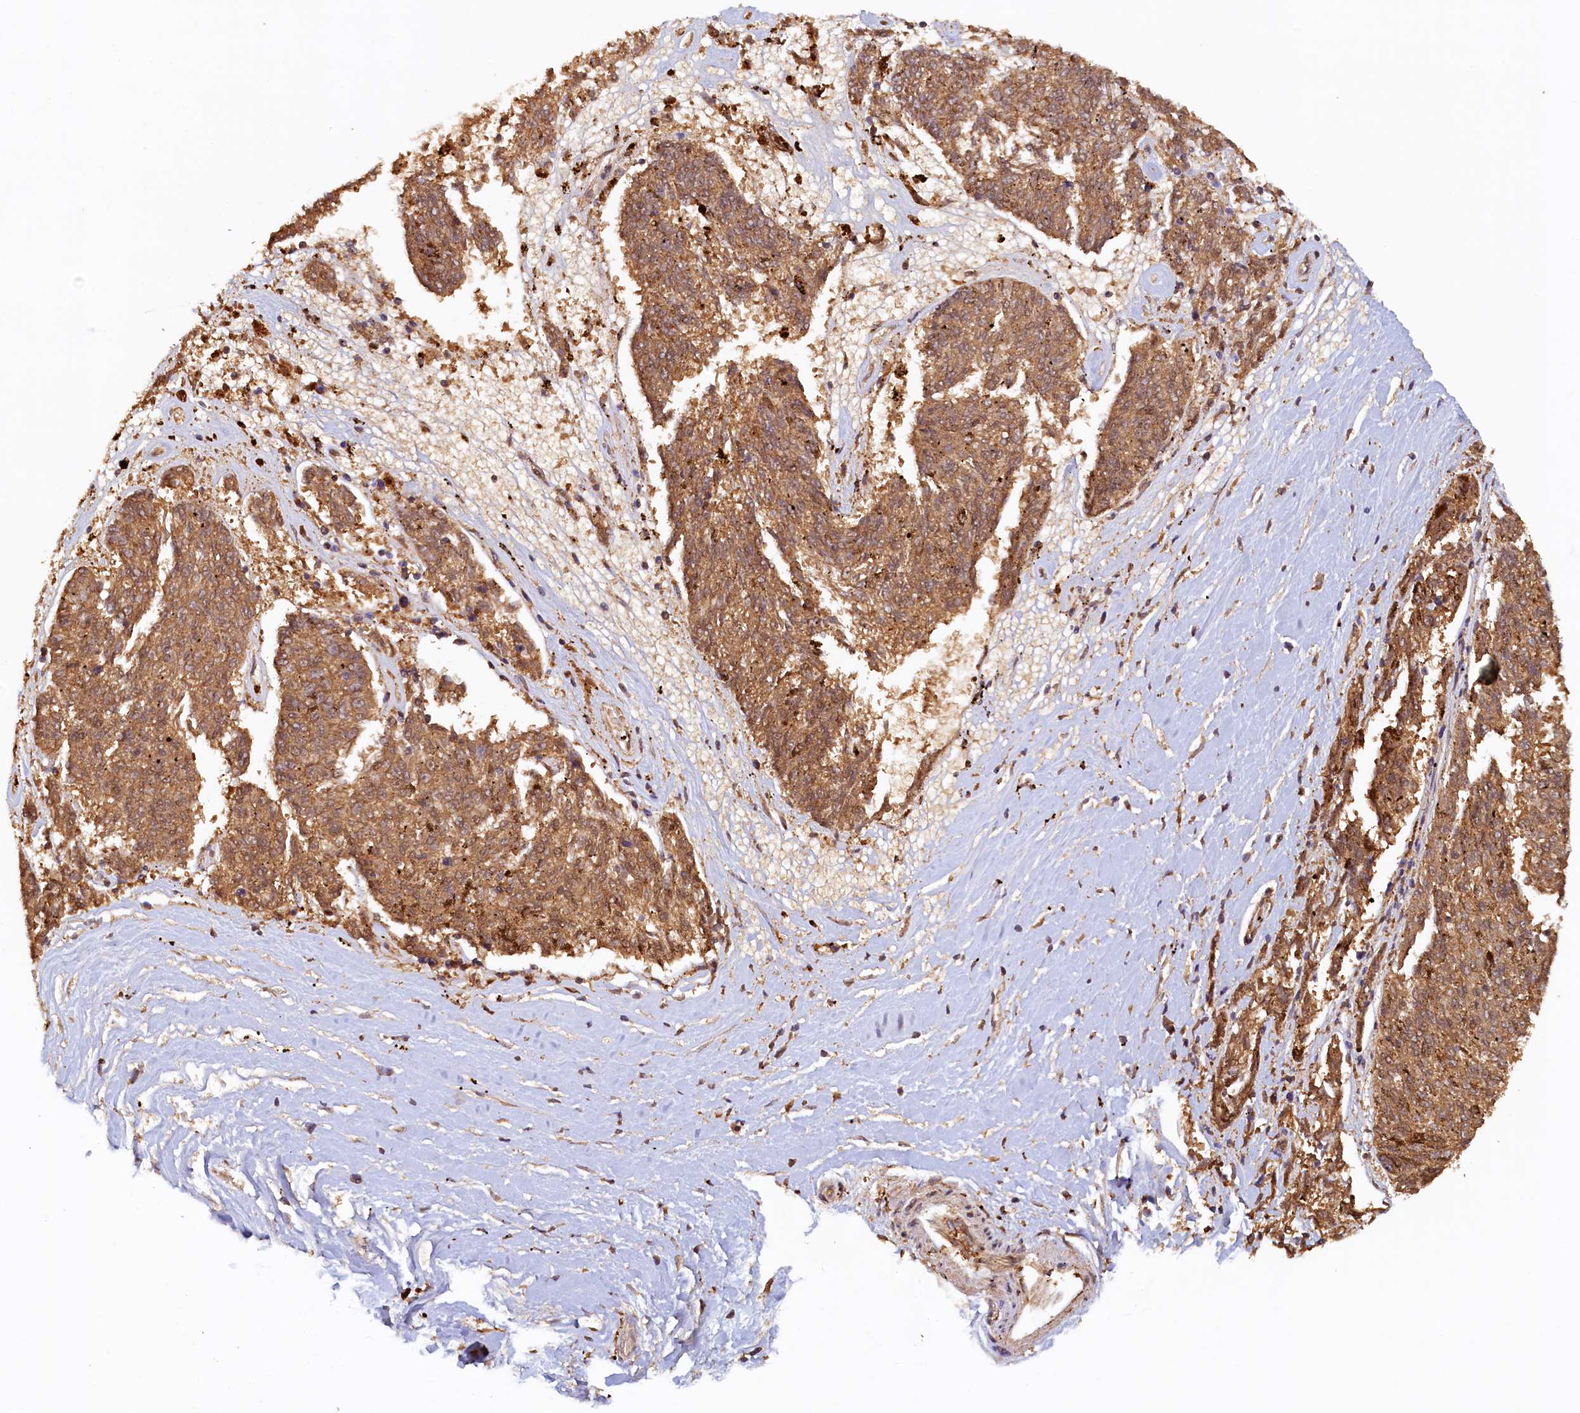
{"staining": {"intensity": "moderate", "quantity": ">75%", "location": "cytoplasmic/membranous,nuclear"}, "tissue": "melanoma", "cell_type": "Tumor cells", "image_type": "cancer", "snomed": [{"axis": "morphology", "description": "Malignant melanoma, NOS"}, {"axis": "topography", "description": "Skin"}], "caption": "Moderate cytoplasmic/membranous and nuclear staining is seen in approximately >75% of tumor cells in malignant melanoma. (DAB IHC with brightfield microscopy, high magnification).", "gene": "UBL7", "patient": {"sex": "female", "age": 72}}